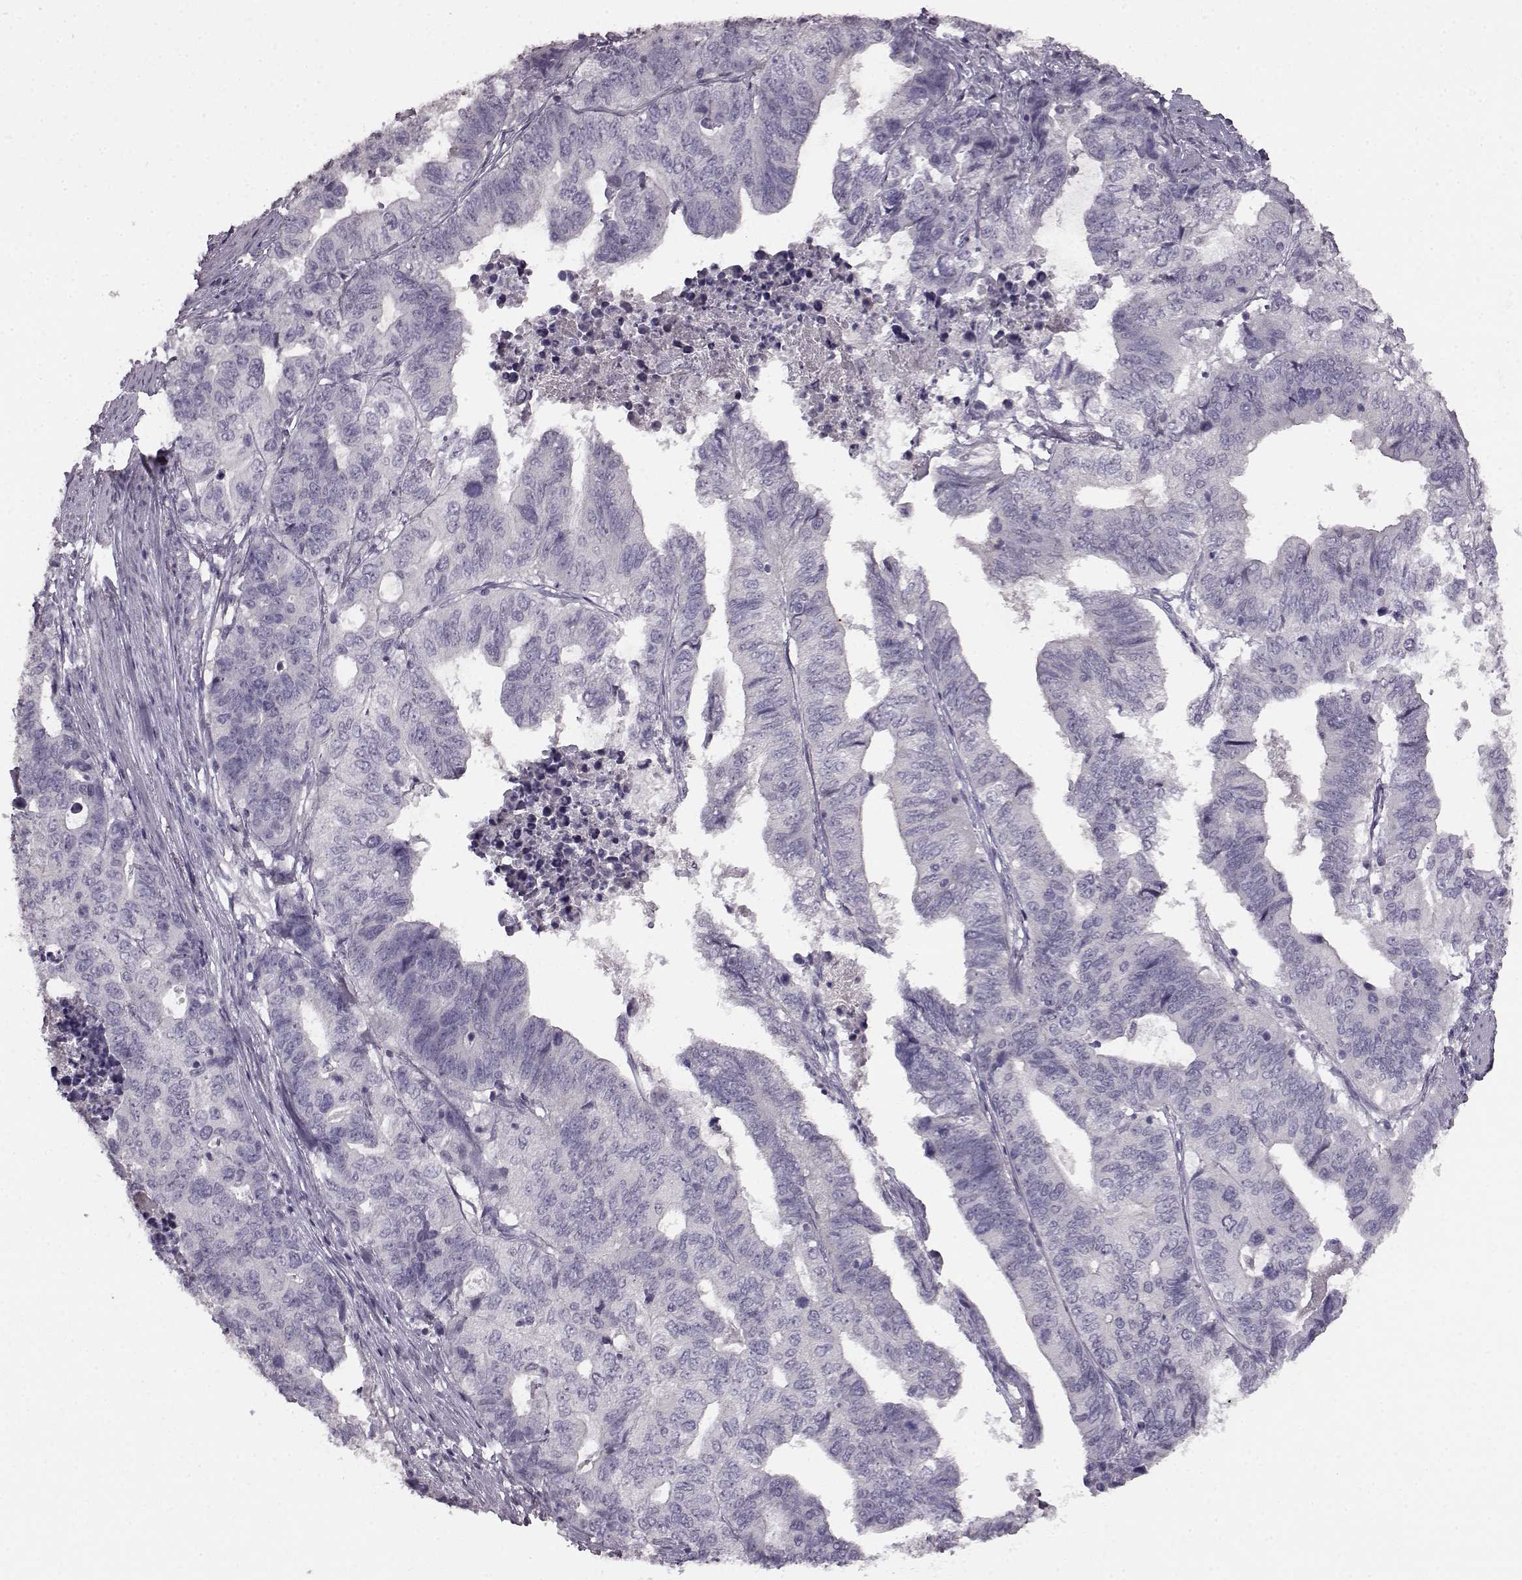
{"staining": {"intensity": "negative", "quantity": "none", "location": "none"}, "tissue": "stomach cancer", "cell_type": "Tumor cells", "image_type": "cancer", "snomed": [{"axis": "morphology", "description": "Adenocarcinoma, NOS"}, {"axis": "topography", "description": "Stomach, upper"}], "caption": "This histopathology image is of stomach adenocarcinoma stained with IHC to label a protein in brown with the nuclei are counter-stained blue. There is no staining in tumor cells. The staining was performed using DAB (3,3'-diaminobenzidine) to visualize the protein expression in brown, while the nuclei were stained in blue with hematoxylin (Magnification: 20x).", "gene": "LHB", "patient": {"sex": "female", "age": 67}}